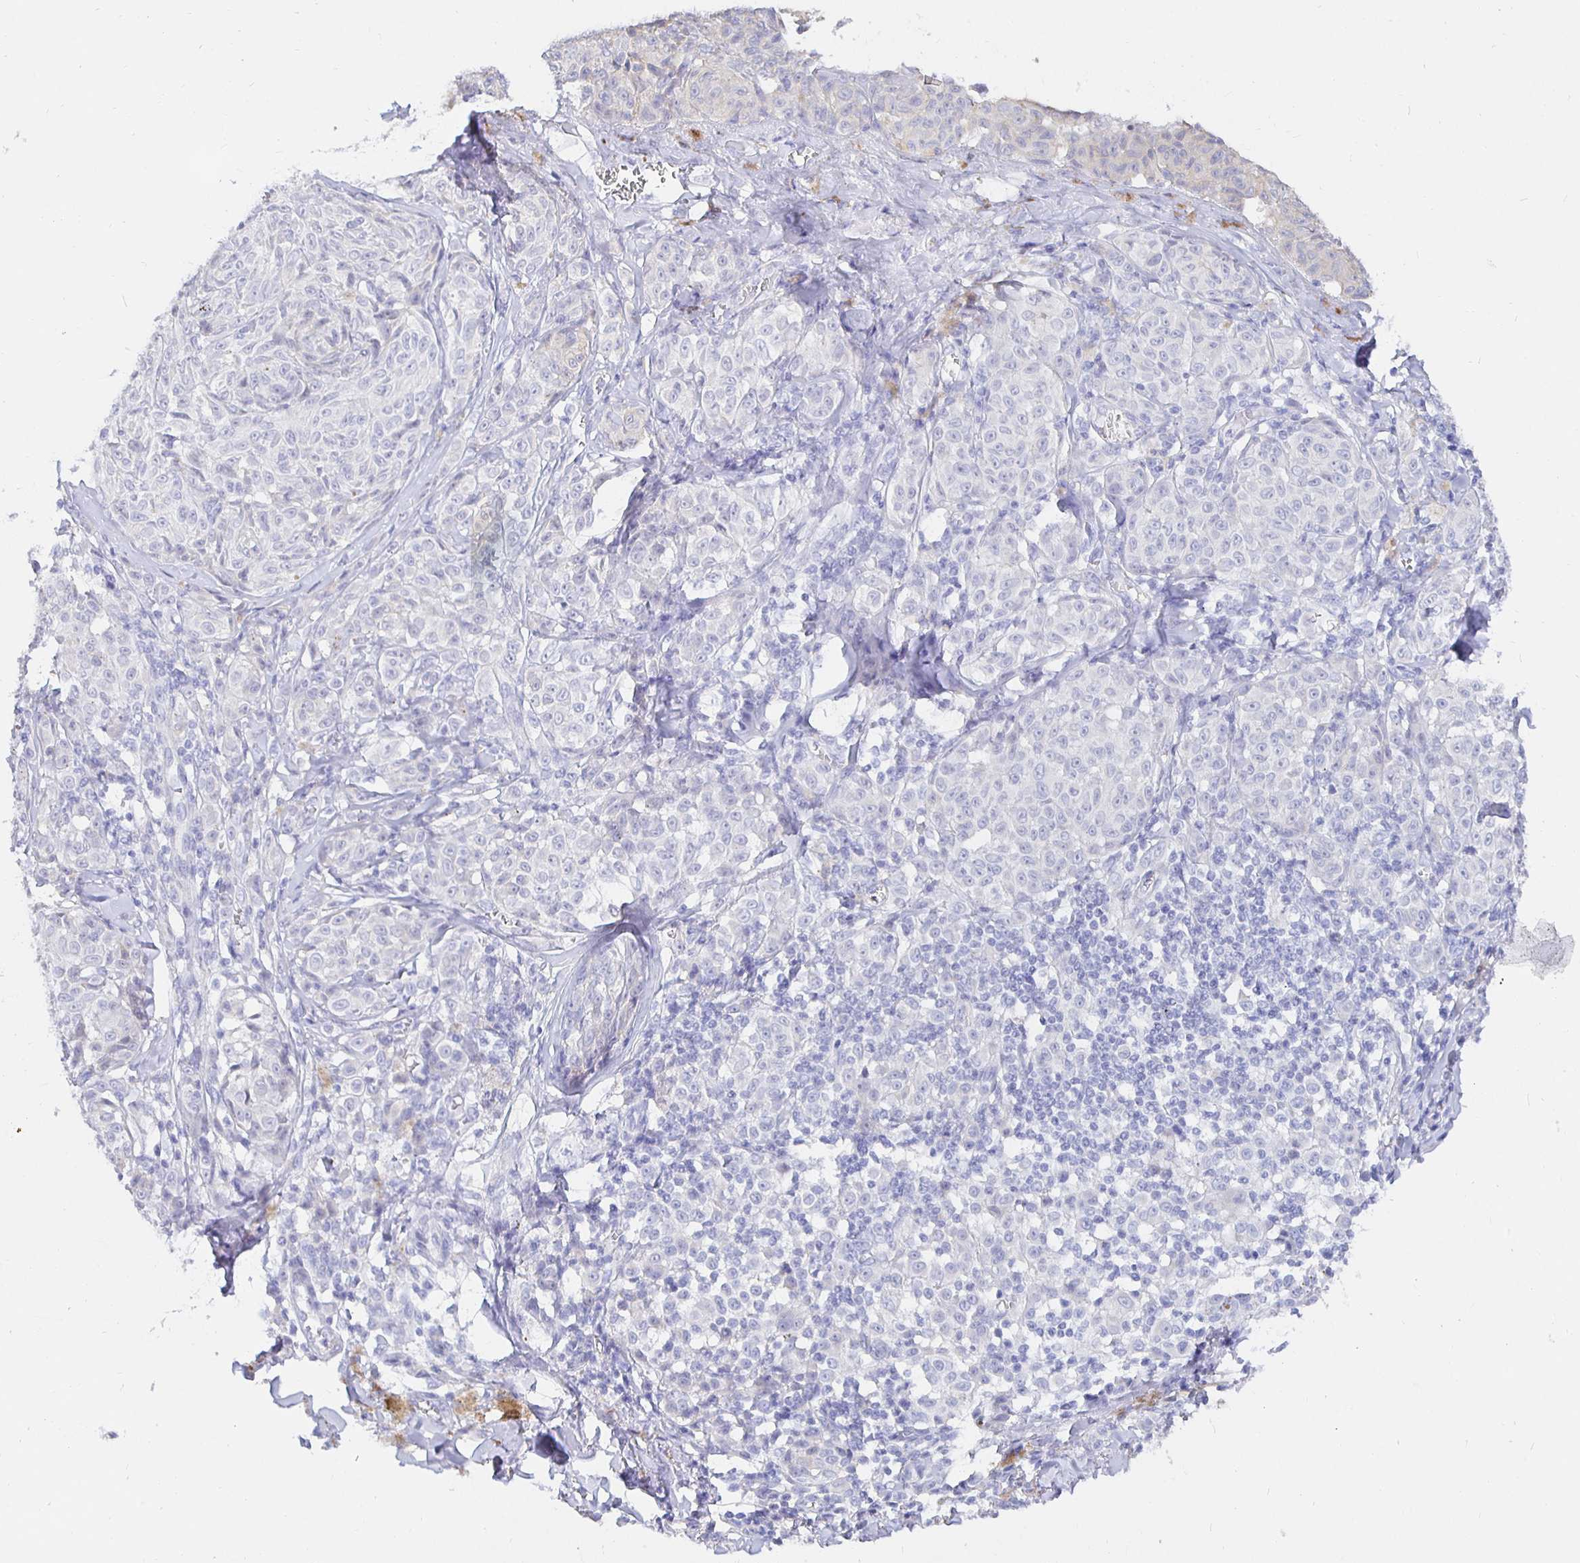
{"staining": {"intensity": "negative", "quantity": "none", "location": "none"}, "tissue": "melanoma", "cell_type": "Tumor cells", "image_type": "cancer", "snomed": [{"axis": "morphology", "description": "Malignant melanoma, NOS"}, {"axis": "topography", "description": "Skin"}], "caption": "DAB (3,3'-diaminobenzidine) immunohistochemical staining of malignant melanoma demonstrates no significant expression in tumor cells.", "gene": "UMOD", "patient": {"sex": "female", "age": 43}}